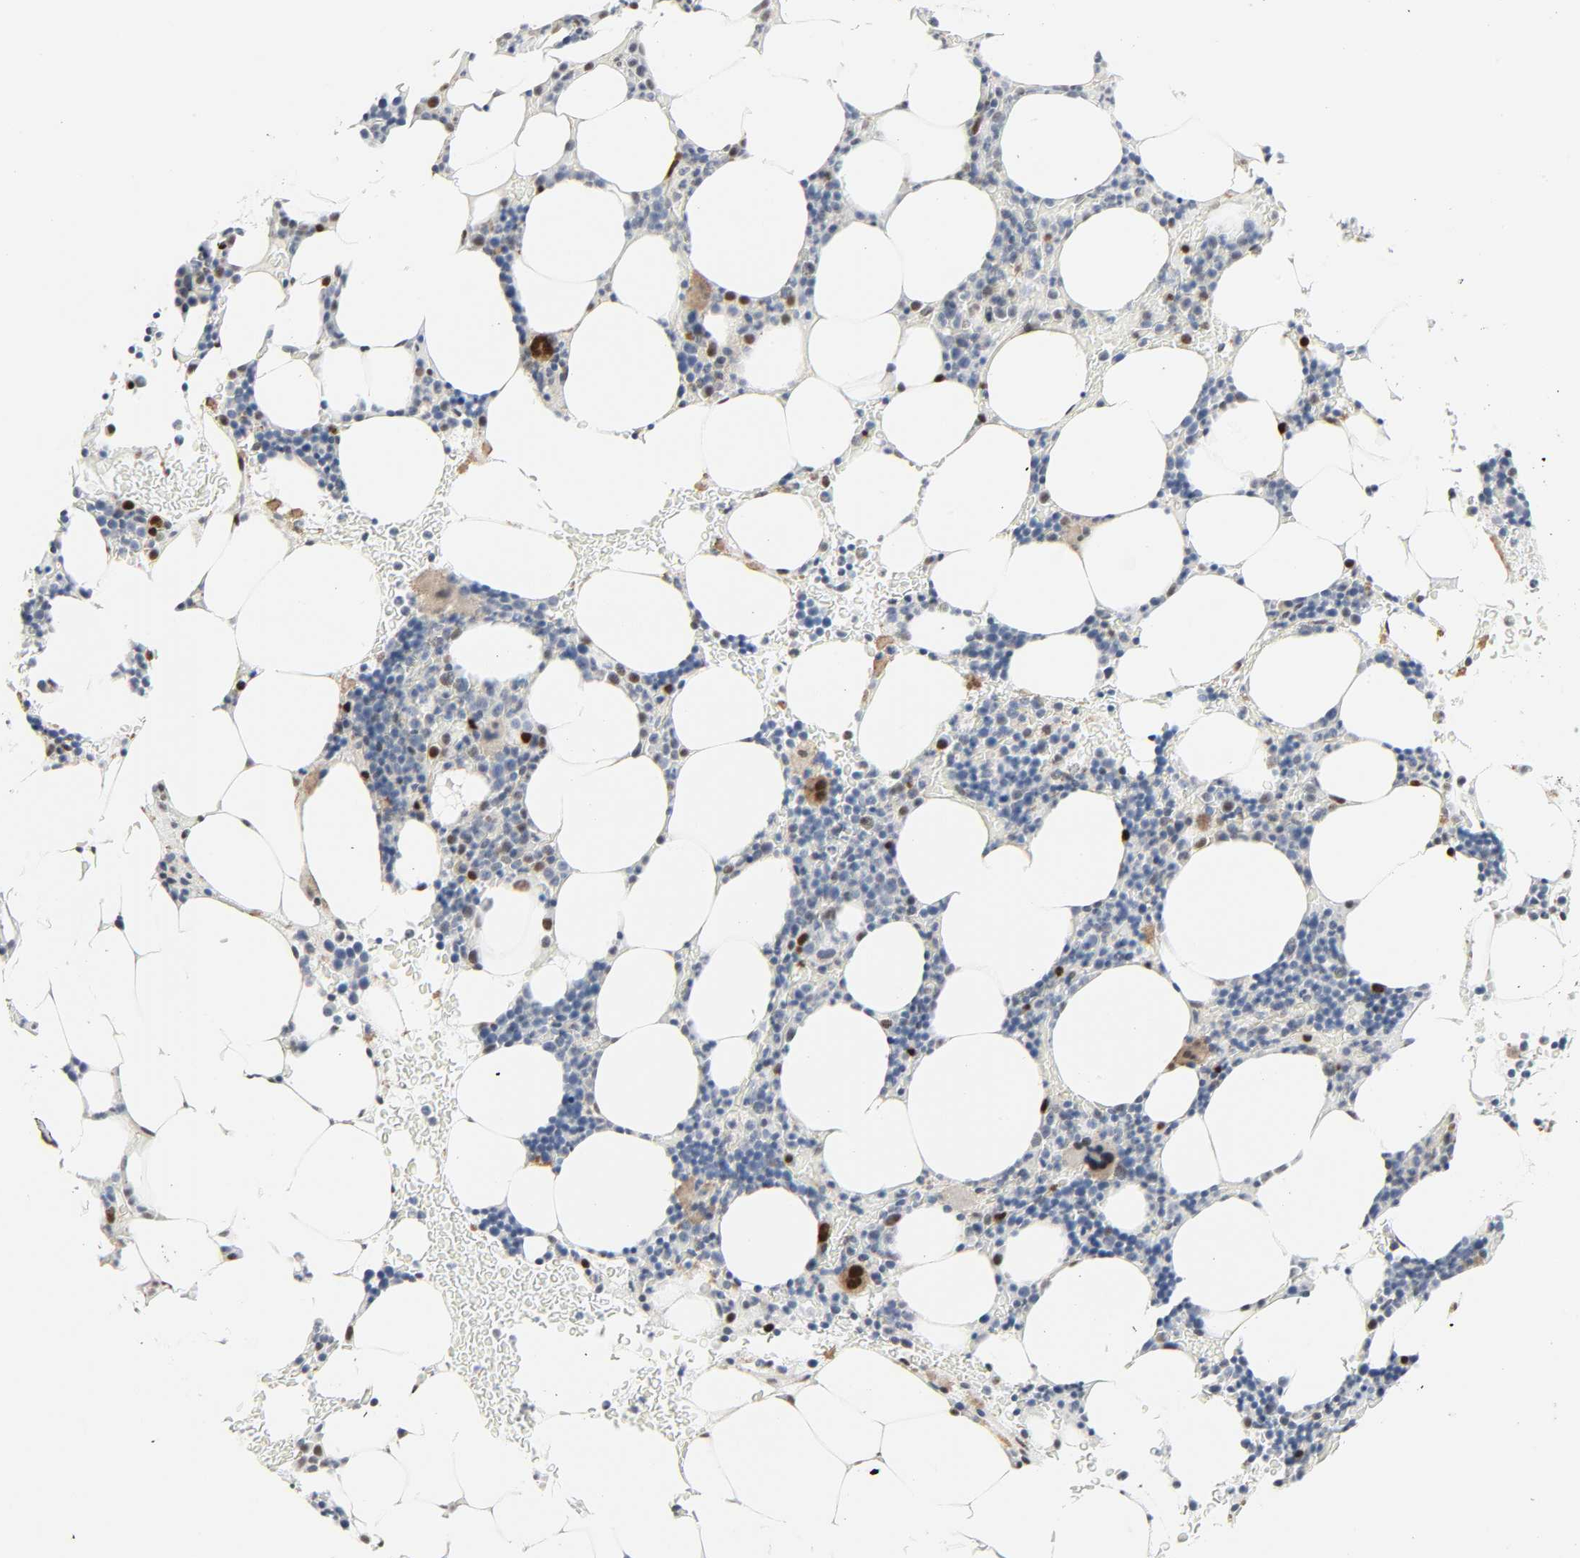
{"staining": {"intensity": "strong", "quantity": "<25%", "location": "cytoplasmic/membranous,nuclear"}, "tissue": "bone marrow", "cell_type": "Hematopoietic cells", "image_type": "normal", "snomed": [{"axis": "morphology", "description": "Normal tissue, NOS"}, {"axis": "topography", "description": "Bone marrow"}], "caption": "IHC image of benign bone marrow stained for a protein (brown), which demonstrates medium levels of strong cytoplasmic/membranous,nuclear staining in approximately <25% of hematopoietic cells.", "gene": "ZBTB16", "patient": {"sex": "male", "age": 78}}